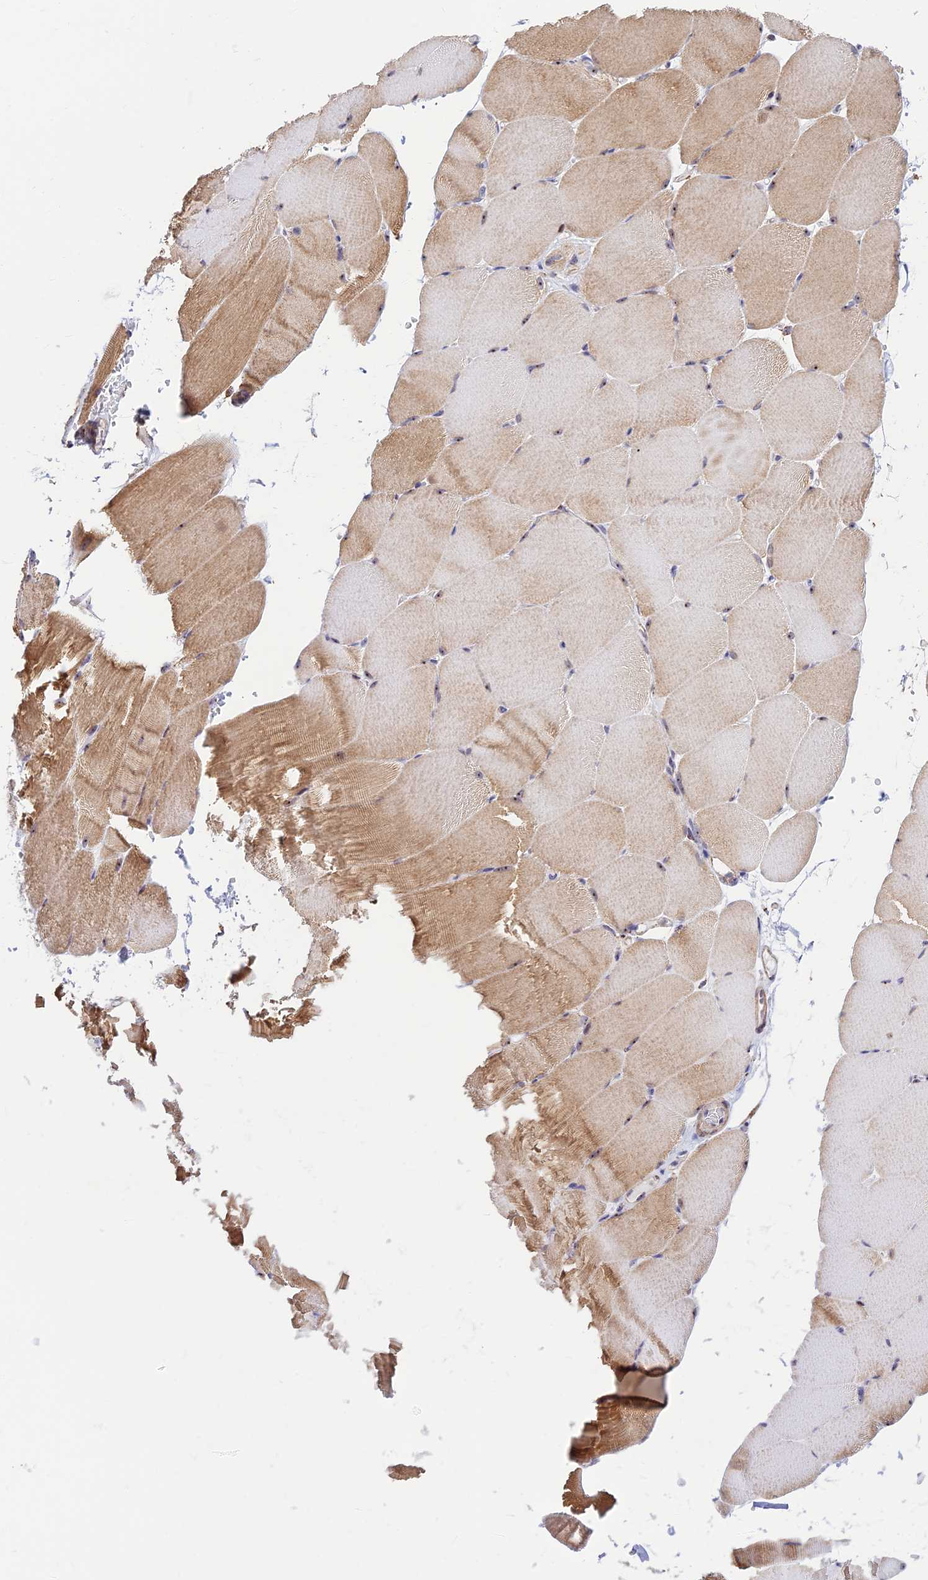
{"staining": {"intensity": "moderate", "quantity": "25%-75%", "location": "cytoplasmic/membranous,nuclear"}, "tissue": "skeletal muscle", "cell_type": "Myocytes", "image_type": "normal", "snomed": [{"axis": "morphology", "description": "Normal tissue, NOS"}, {"axis": "topography", "description": "Skeletal muscle"}, {"axis": "topography", "description": "Parathyroid gland"}], "caption": "Immunohistochemical staining of normal human skeletal muscle demonstrates medium levels of moderate cytoplasmic/membranous,nuclear expression in approximately 25%-75% of myocytes.", "gene": "POLR1G", "patient": {"sex": "female", "age": 37}}